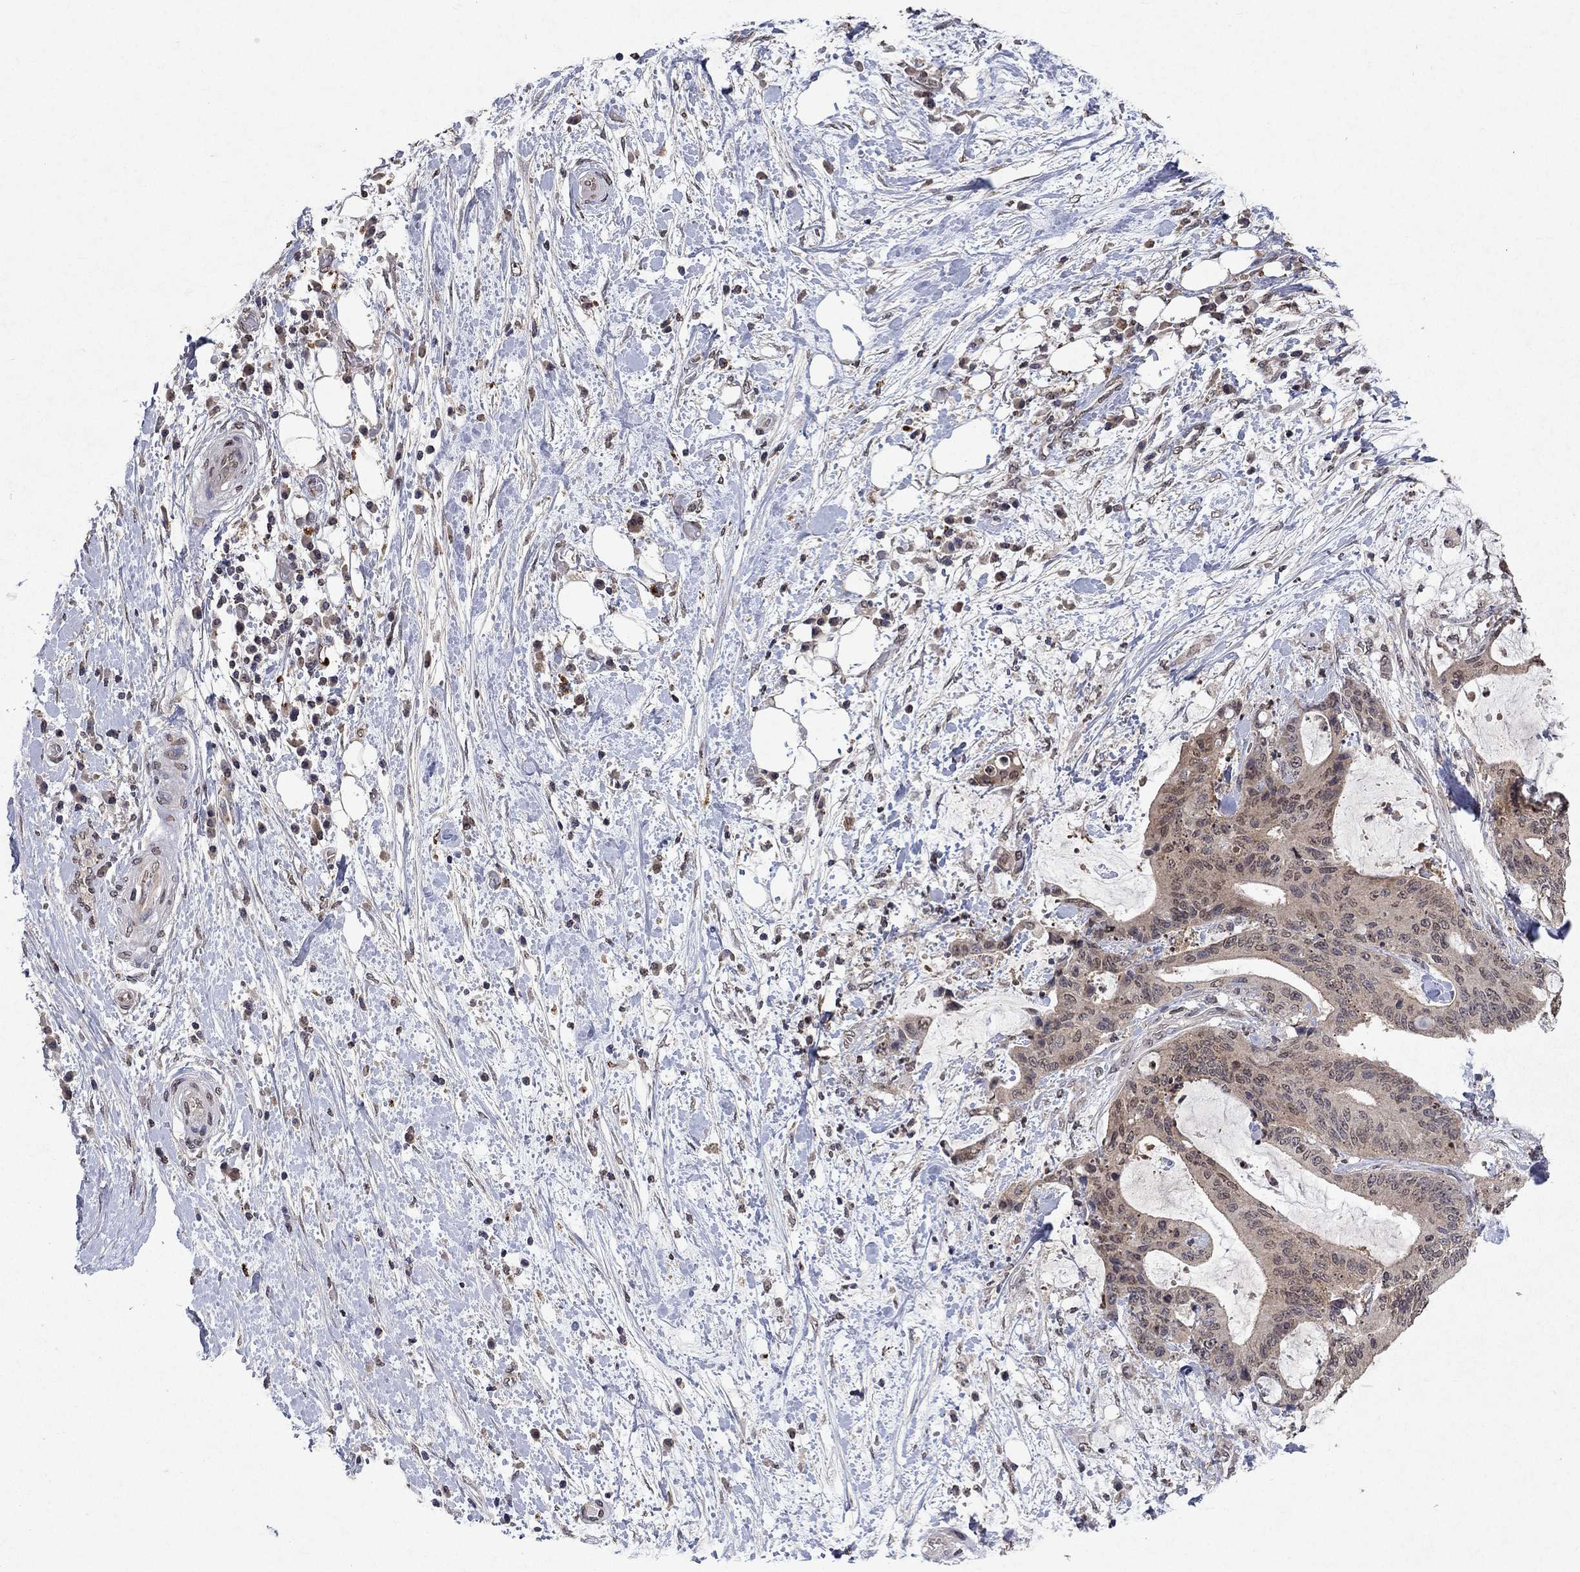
{"staining": {"intensity": "weak", "quantity": "25%-75%", "location": "cytoplasmic/membranous"}, "tissue": "liver cancer", "cell_type": "Tumor cells", "image_type": "cancer", "snomed": [{"axis": "morphology", "description": "Cholangiocarcinoma"}, {"axis": "topography", "description": "Liver"}], "caption": "The photomicrograph reveals a brown stain indicating the presence of a protein in the cytoplasmic/membranous of tumor cells in liver cholangiocarcinoma.", "gene": "TTC38", "patient": {"sex": "female", "age": 73}}